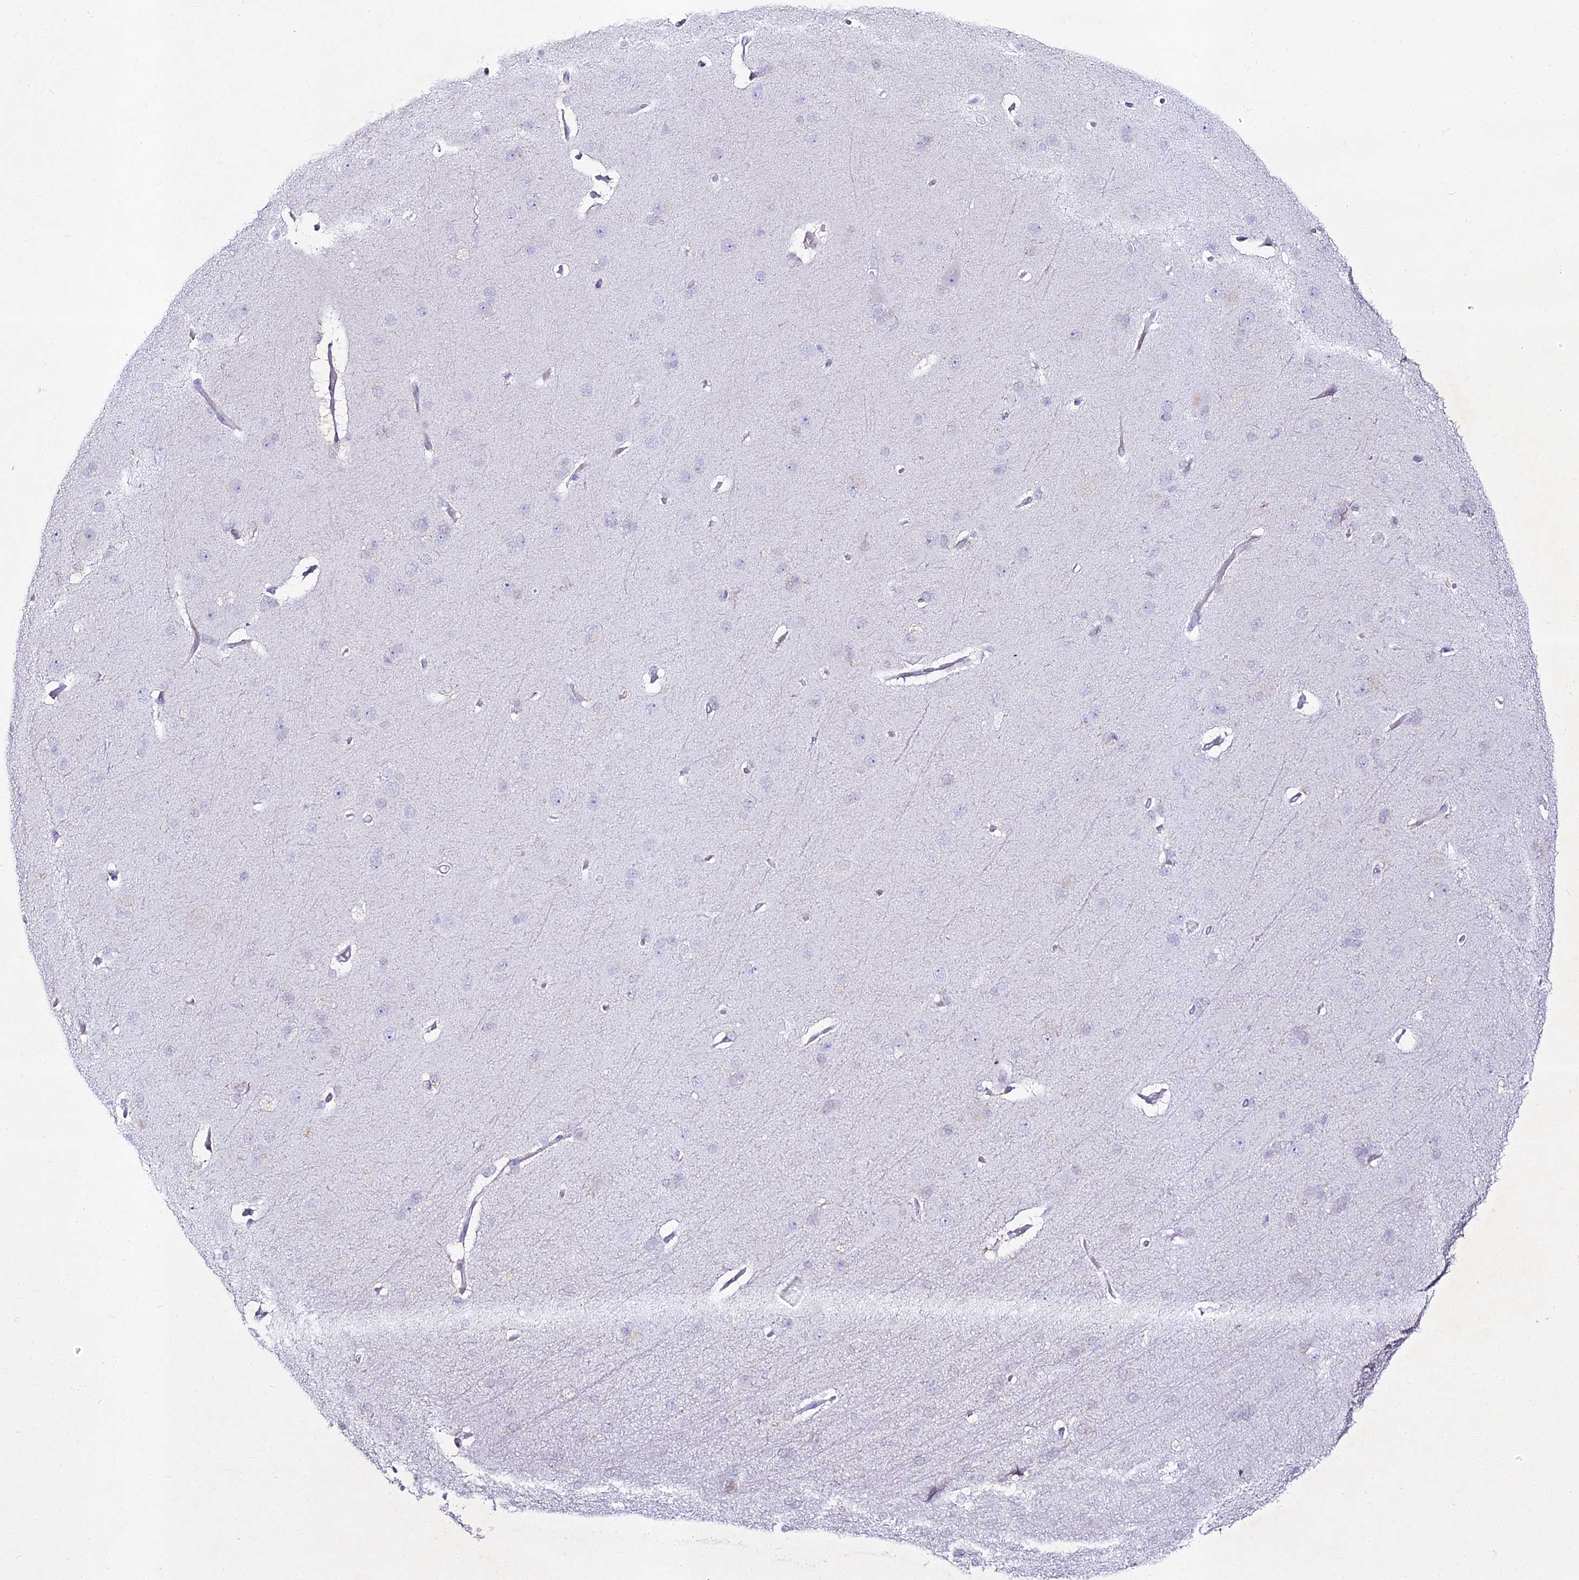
{"staining": {"intensity": "negative", "quantity": "none", "location": "none"}, "tissue": "cerebral cortex", "cell_type": "Endothelial cells", "image_type": "normal", "snomed": [{"axis": "morphology", "description": "Normal tissue, NOS"}, {"axis": "topography", "description": "Cerebral cortex"}], "caption": "A high-resolution micrograph shows IHC staining of benign cerebral cortex, which exhibits no significant expression in endothelial cells.", "gene": "ALPG", "patient": {"sex": "male", "age": 62}}